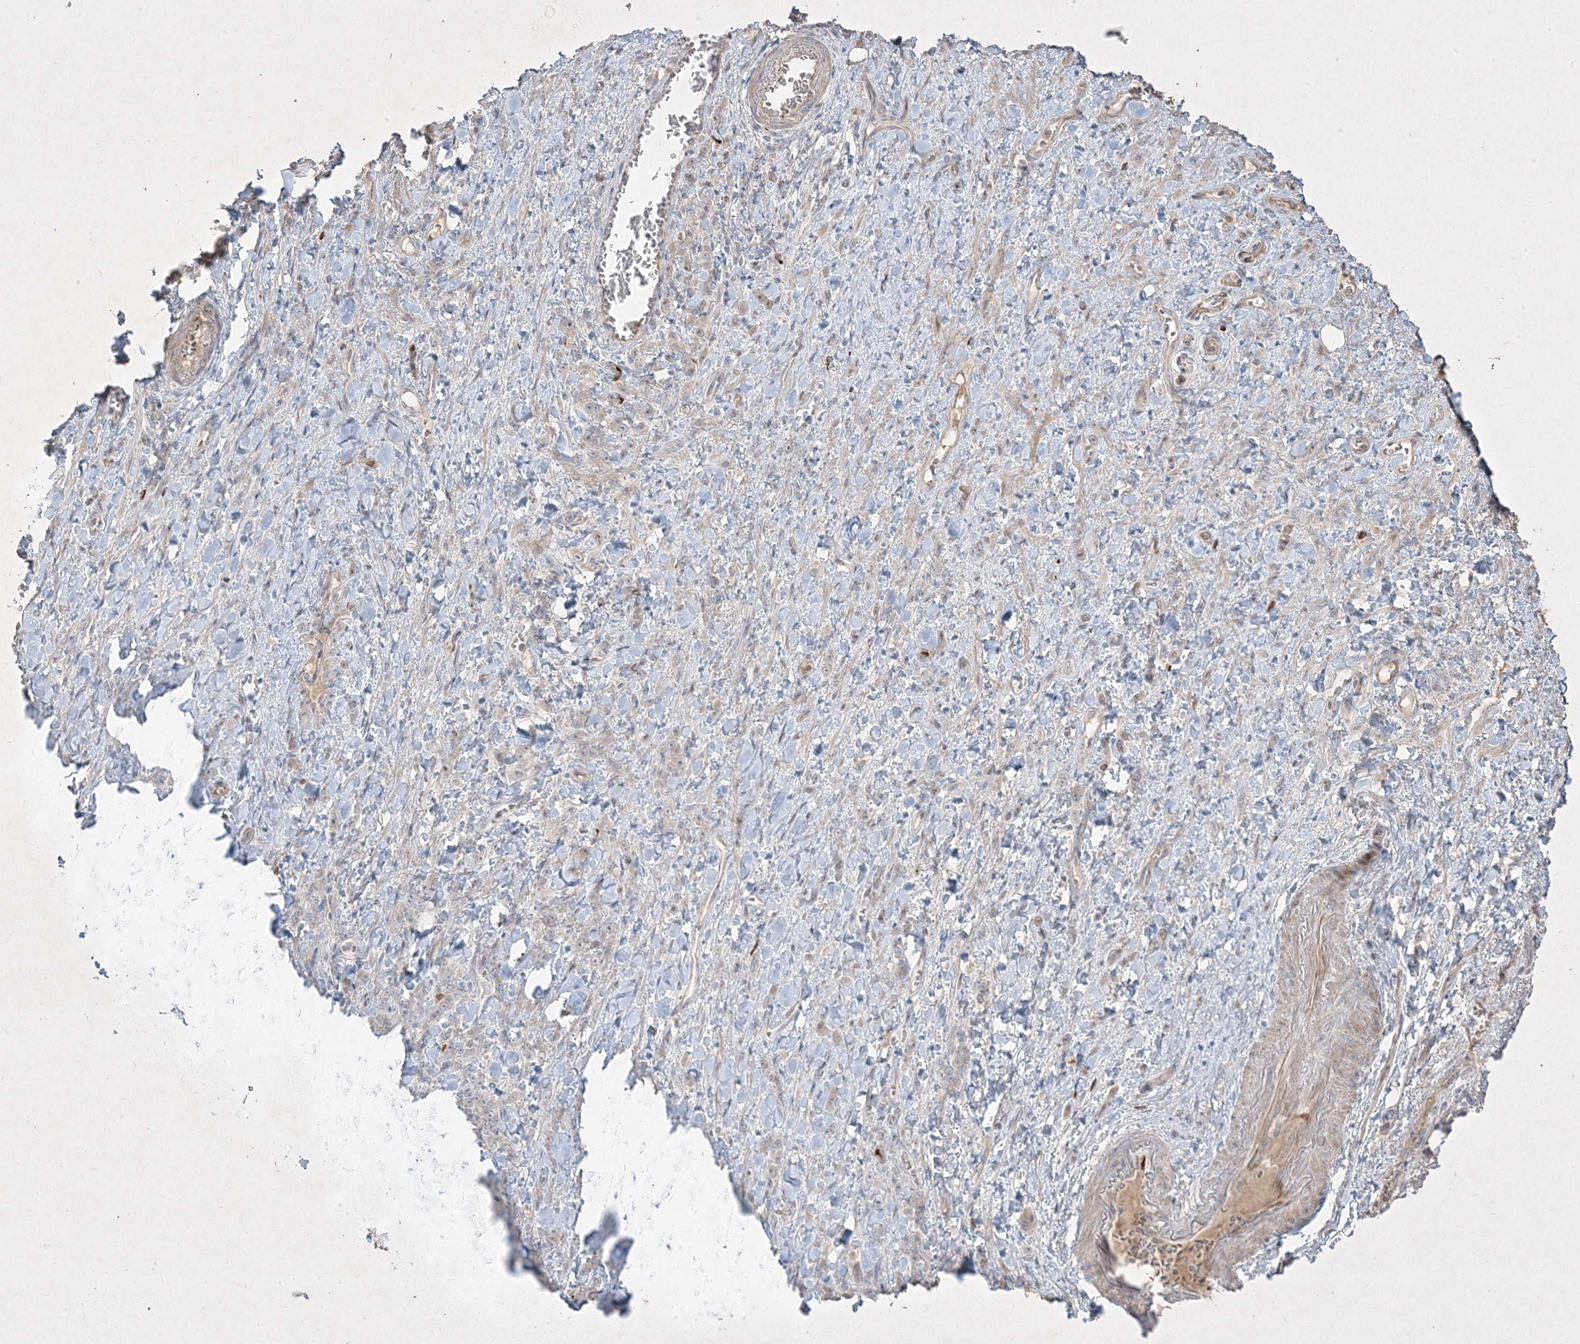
{"staining": {"intensity": "negative", "quantity": "none", "location": "none"}, "tissue": "stomach cancer", "cell_type": "Tumor cells", "image_type": "cancer", "snomed": [{"axis": "morphology", "description": "Normal tissue, NOS"}, {"axis": "morphology", "description": "Adenocarcinoma, NOS"}, {"axis": "topography", "description": "Stomach"}], "caption": "A histopathology image of human adenocarcinoma (stomach) is negative for staining in tumor cells.", "gene": "RGL4", "patient": {"sex": "male", "age": 82}}